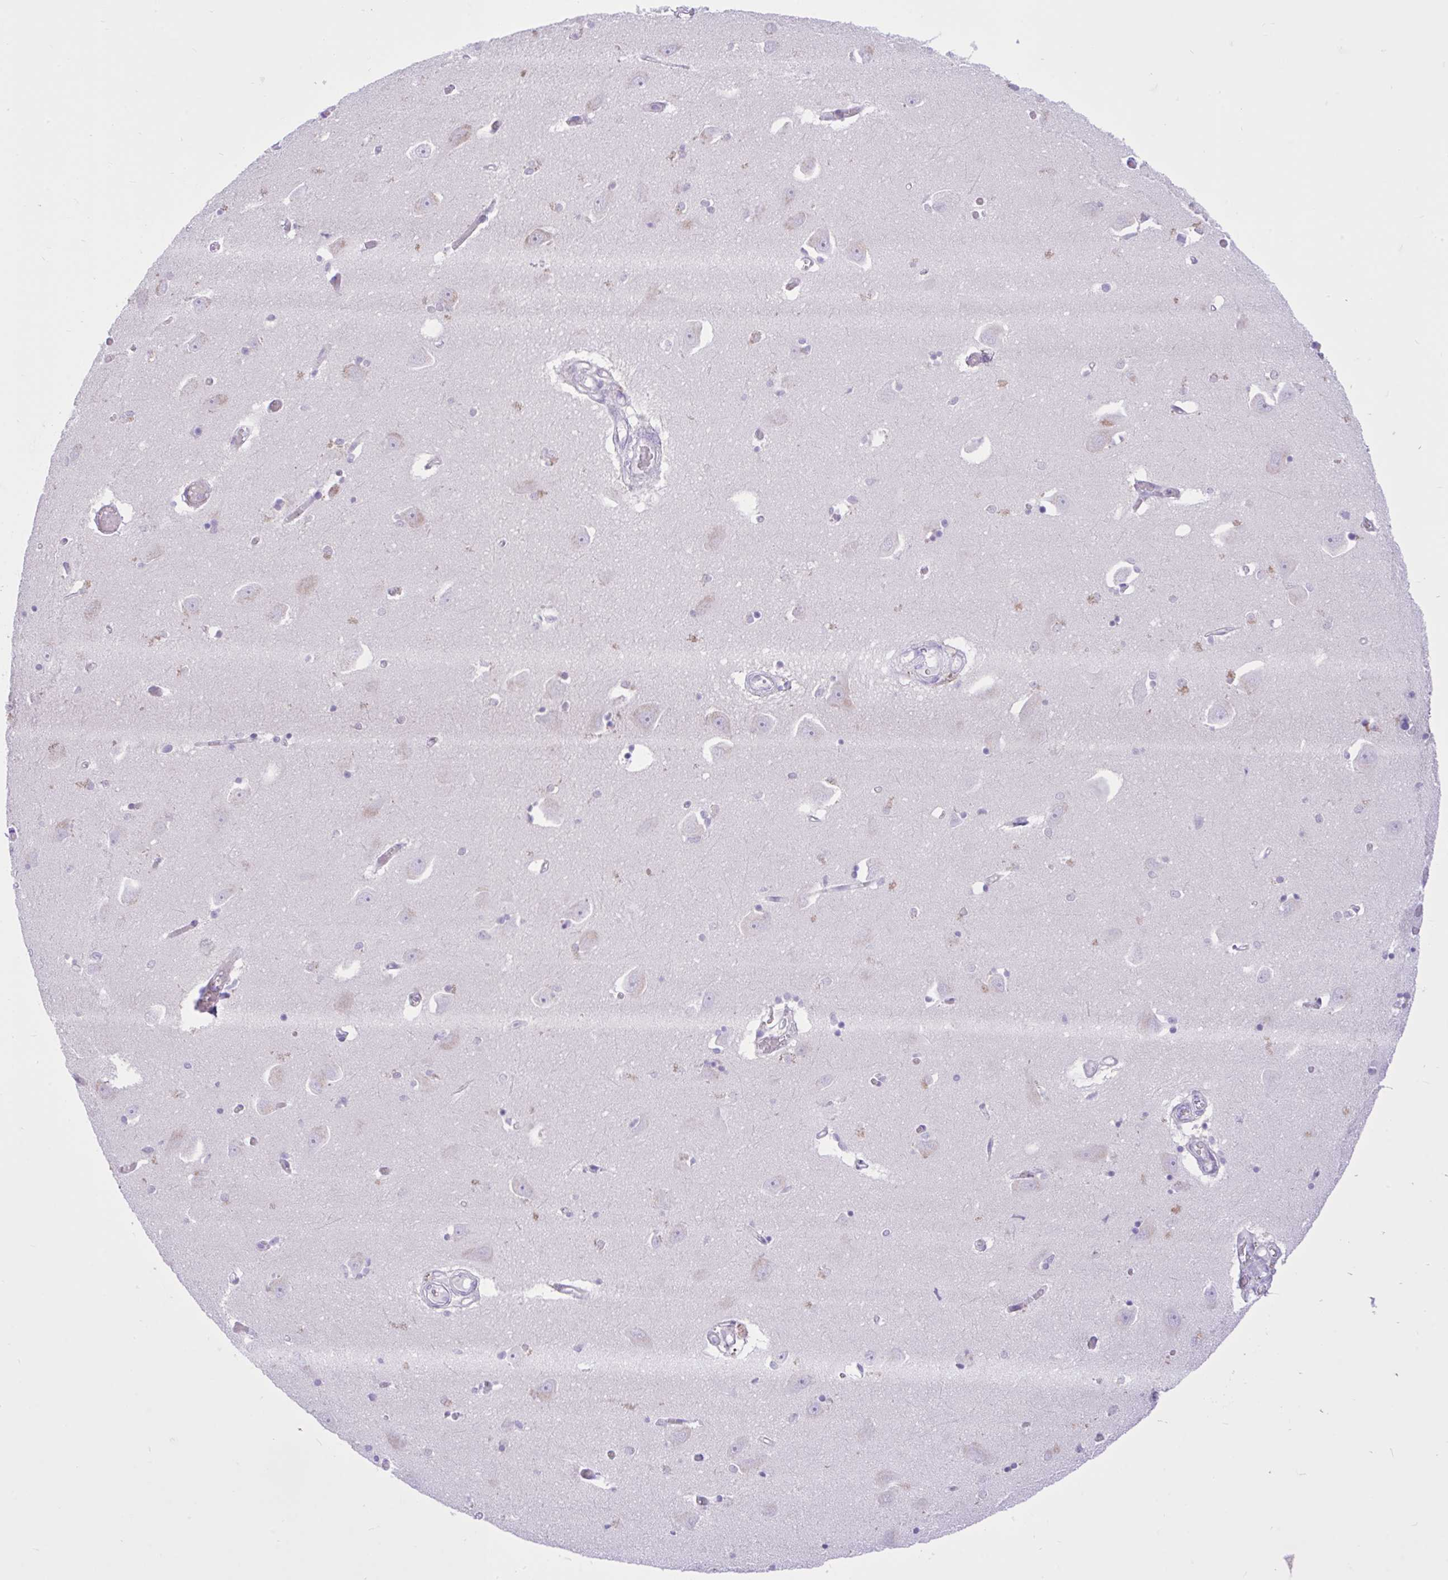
{"staining": {"intensity": "negative", "quantity": "none", "location": "none"}, "tissue": "caudate", "cell_type": "Glial cells", "image_type": "normal", "snomed": [{"axis": "morphology", "description": "Normal tissue, NOS"}, {"axis": "topography", "description": "Lateral ventricle wall"}, {"axis": "topography", "description": "Hippocampus"}], "caption": "A micrograph of caudate stained for a protein reveals no brown staining in glial cells.", "gene": "ZNF101", "patient": {"sex": "female", "age": 63}}